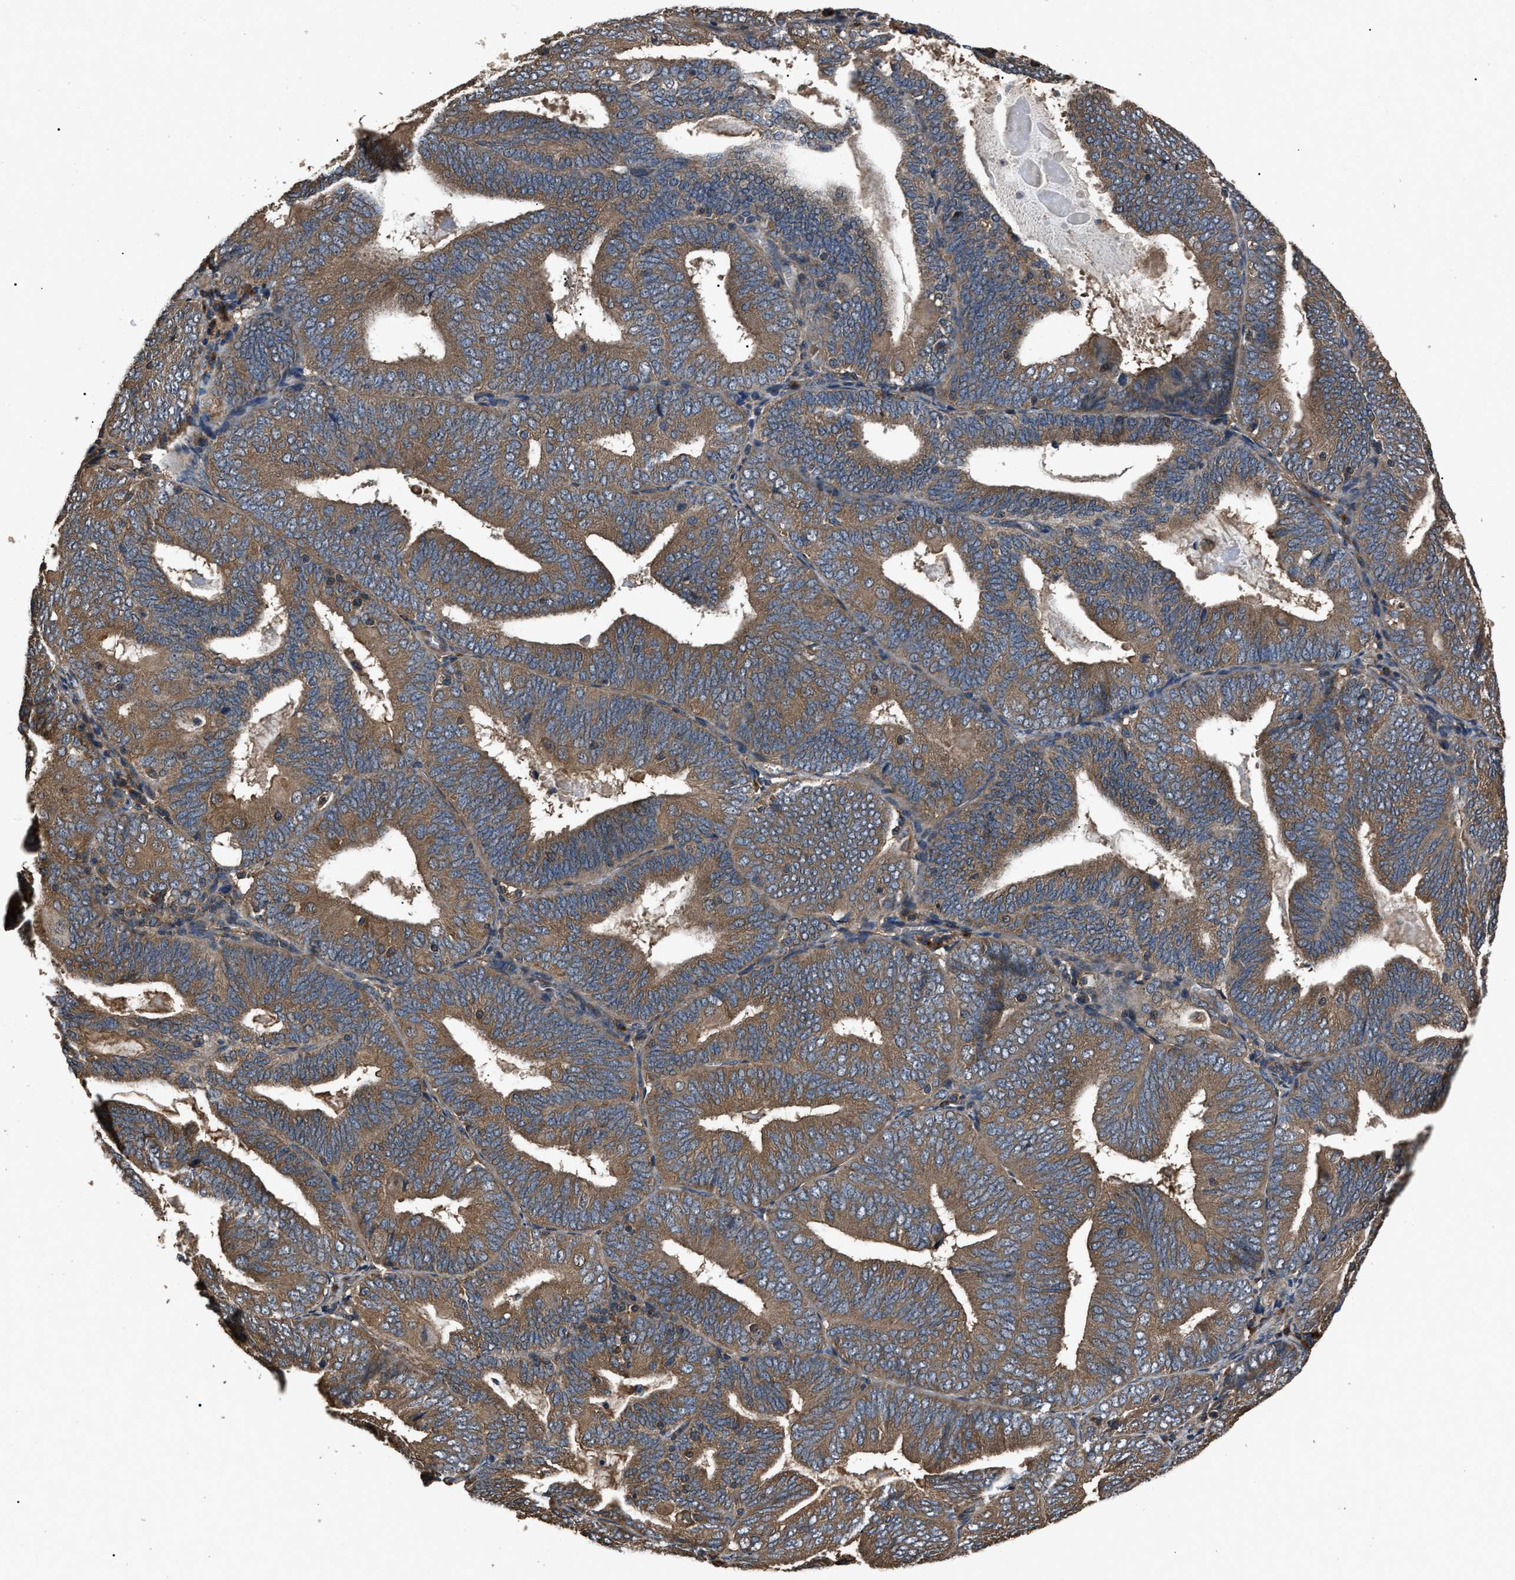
{"staining": {"intensity": "moderate", "quantity": ">75%", "location": "cytoplasmic/membranous"}, "tissue": "endometrial cancer", "cell_type": "Tumor cells", "image_type": "cancer", "snomed": [{"axis": "morphology", "description": "Adenocarcinoma, NOS"}, {"axis": "topography", "description": "Endometrium"}], "caption": "Immunohistochemical staining of endometrial cancer reveals medium levels of moderate cytoplasmic/membranous protein staining in approximately >75% of tumor cells.", "gene": "RNF216", "patient": {"sex": "female", "age": 81}}